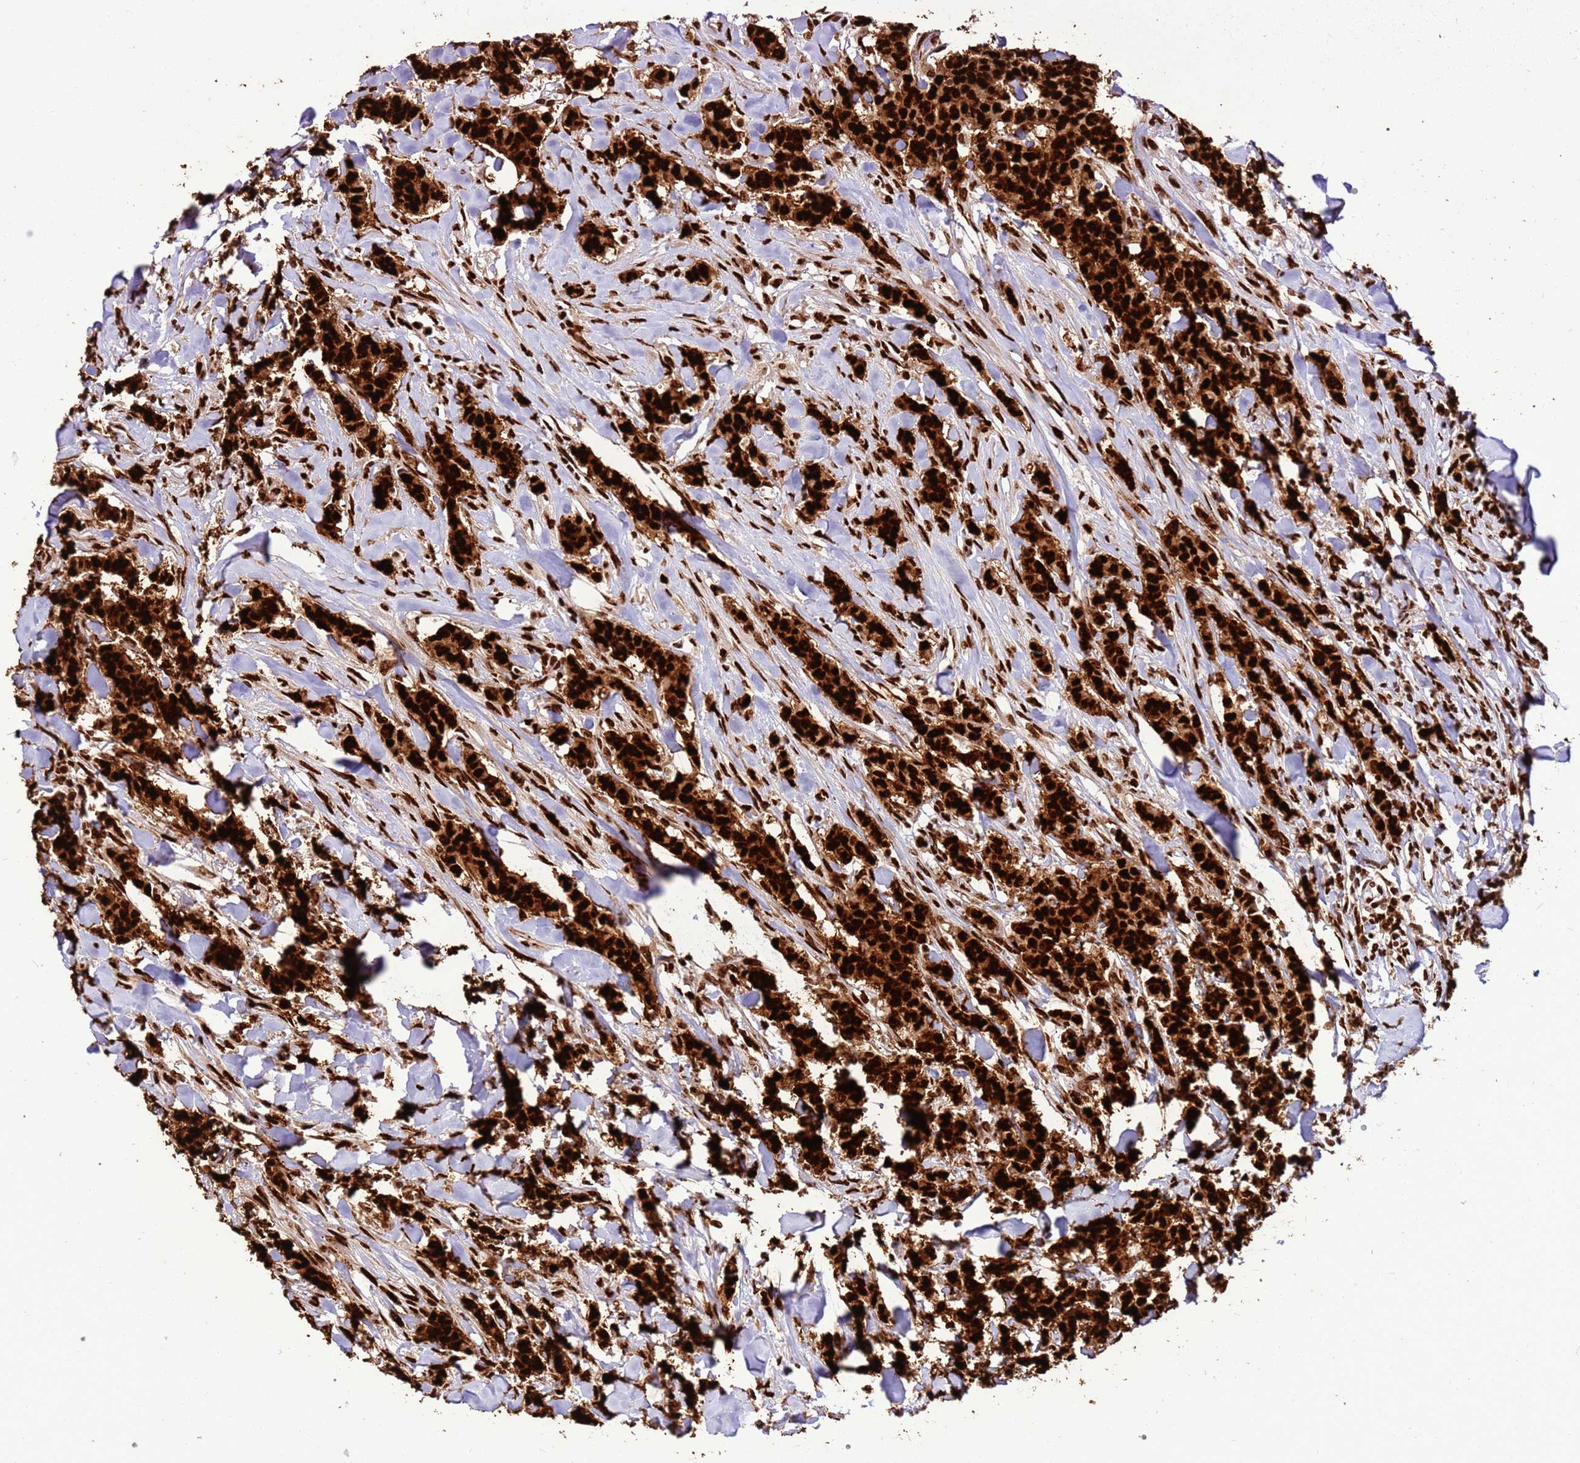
{"staining": {"intensity": "strong", "quantity": ">75%", "location": "nuclear"}, "tissue": "breast cancer", "cell_type": "Tumor cells", "image_type": "cancer", "snomed": [{"axis": "morphology", "description": "Duct carcinoma"}, {"axis": "topography", "description": "Breast"}], "caption": "Immunohistochemical staining of human breast infiltrating ductal carcinoma demonstrates high levels of strong nuclear protein staining in approximately >75% of tumor cells.", "gene": "HNRNPAB", "patient": {"sex": "female", "age": 40}}